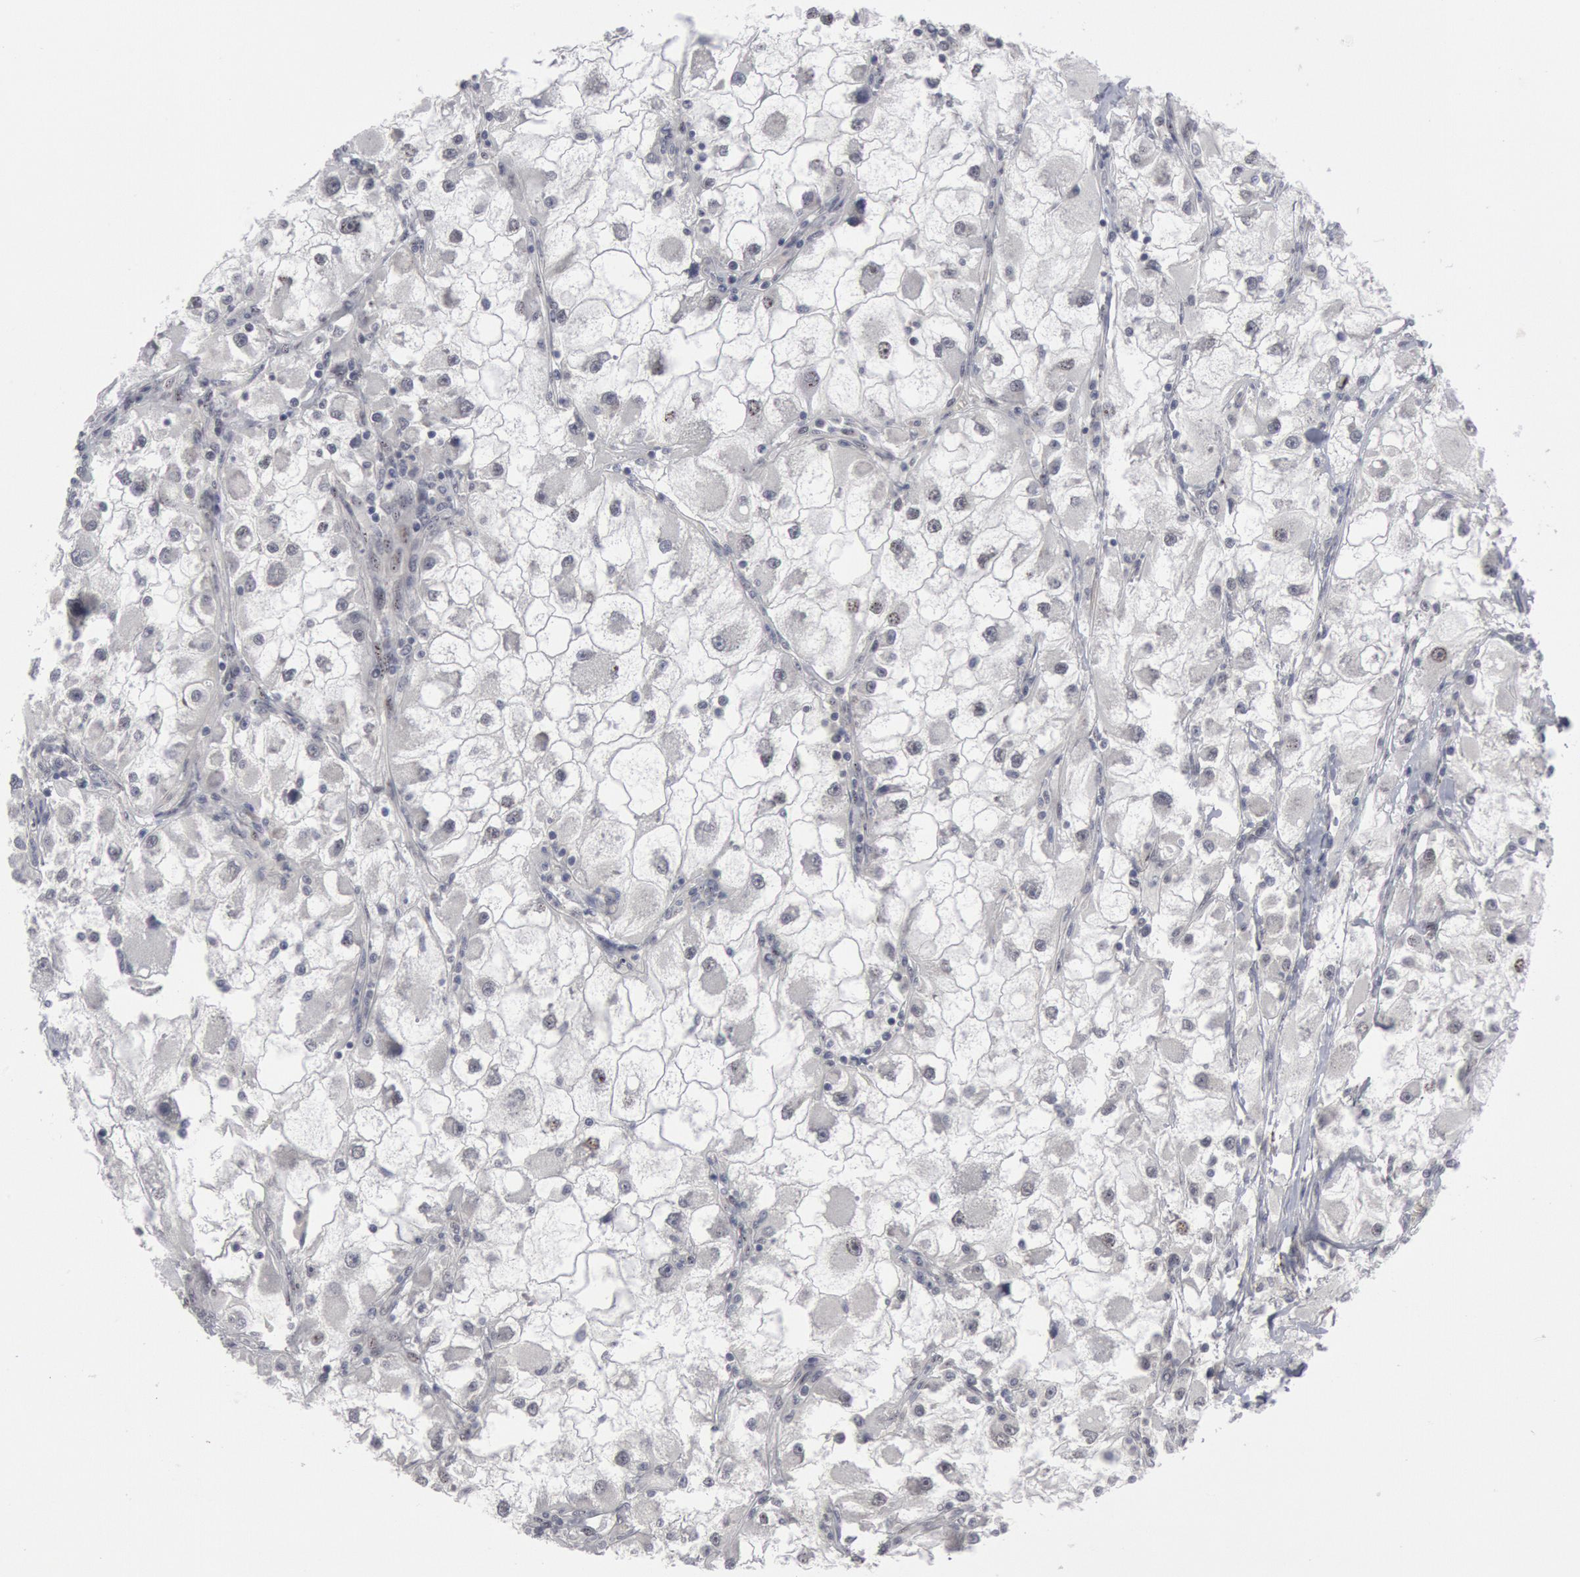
{"staining": {"intensity": "negative", "quantity": "none", "location": "none"}, "tissue": "renal cancer", "cell_type": "Tumor cells", "image_type": "cancer", "snomed": [{"axis": "morphology", "description": "Adenocarcinoma, NOS"}, {"axis": "topography", "description": "Kidney"}], "caption": "This is an IHC histopathology image of human renal cancer (adenocarcinoma). There is no positivity in tumor cells.", "gene": "FOXO1", "patient": {"sex": "female", "age": 73}}